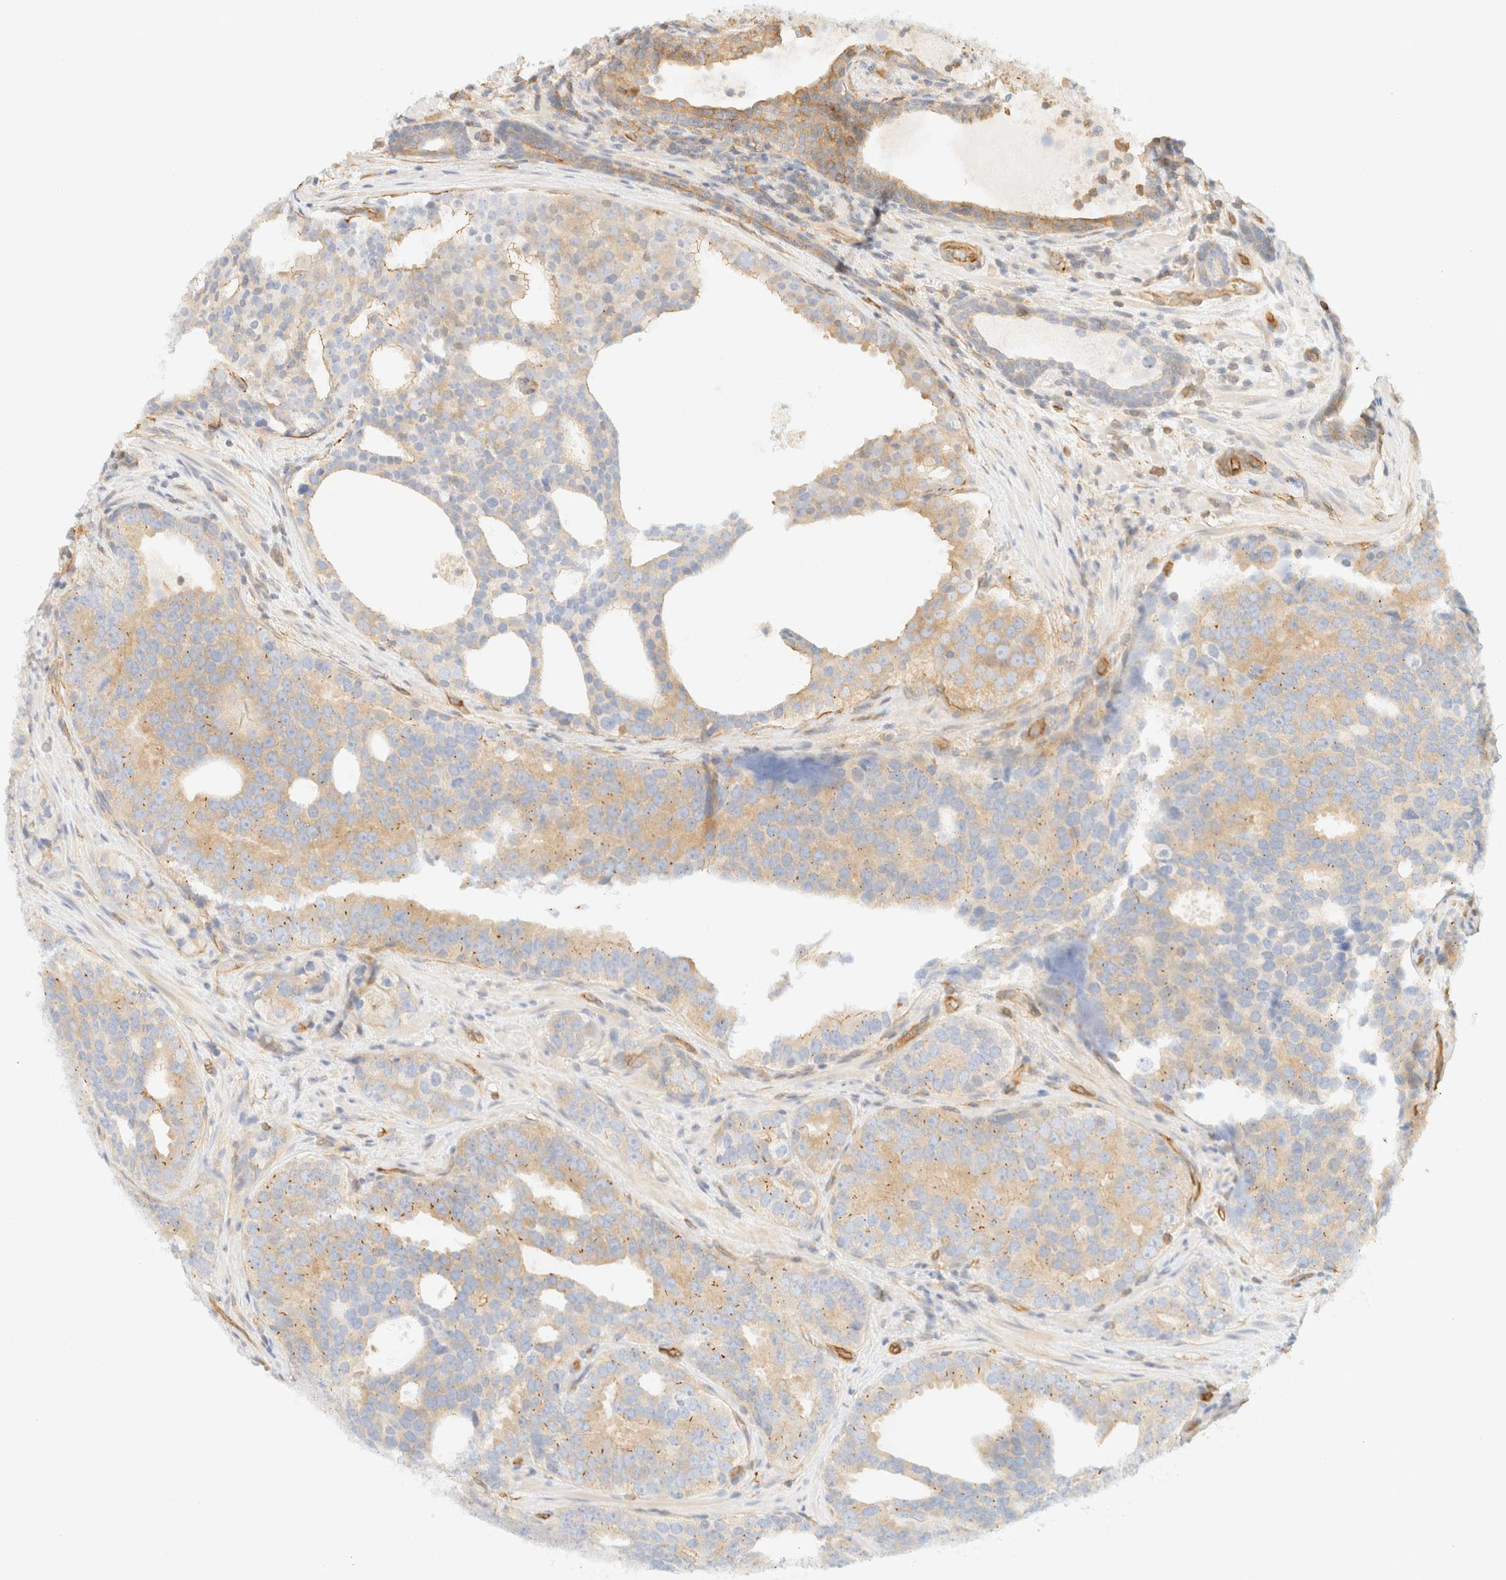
{"staining": {"intensity": "weak", "quantity": "25%-75%", "location": "cytoplasmic/membranous"}, "tissue": "prostate cancer", "cell_type": "Tumor cells", "image_type": "cancer", "snomed": [{"axis": "morphology", "description": "Adenocarcinoma, High grade"}, {"axis": "topography", "description": "Prostate"}], "caption": "A brown stain labels weak cytoplasmic/membranous staining of a protein in prostate cancer tumor cells. (Stains: DAB in brown, nuclei in blue, Microscopy: brightfield microscopy at high magnification).", "gene": "OTOP2", "patient": {"sex": "male", "age": 56}}